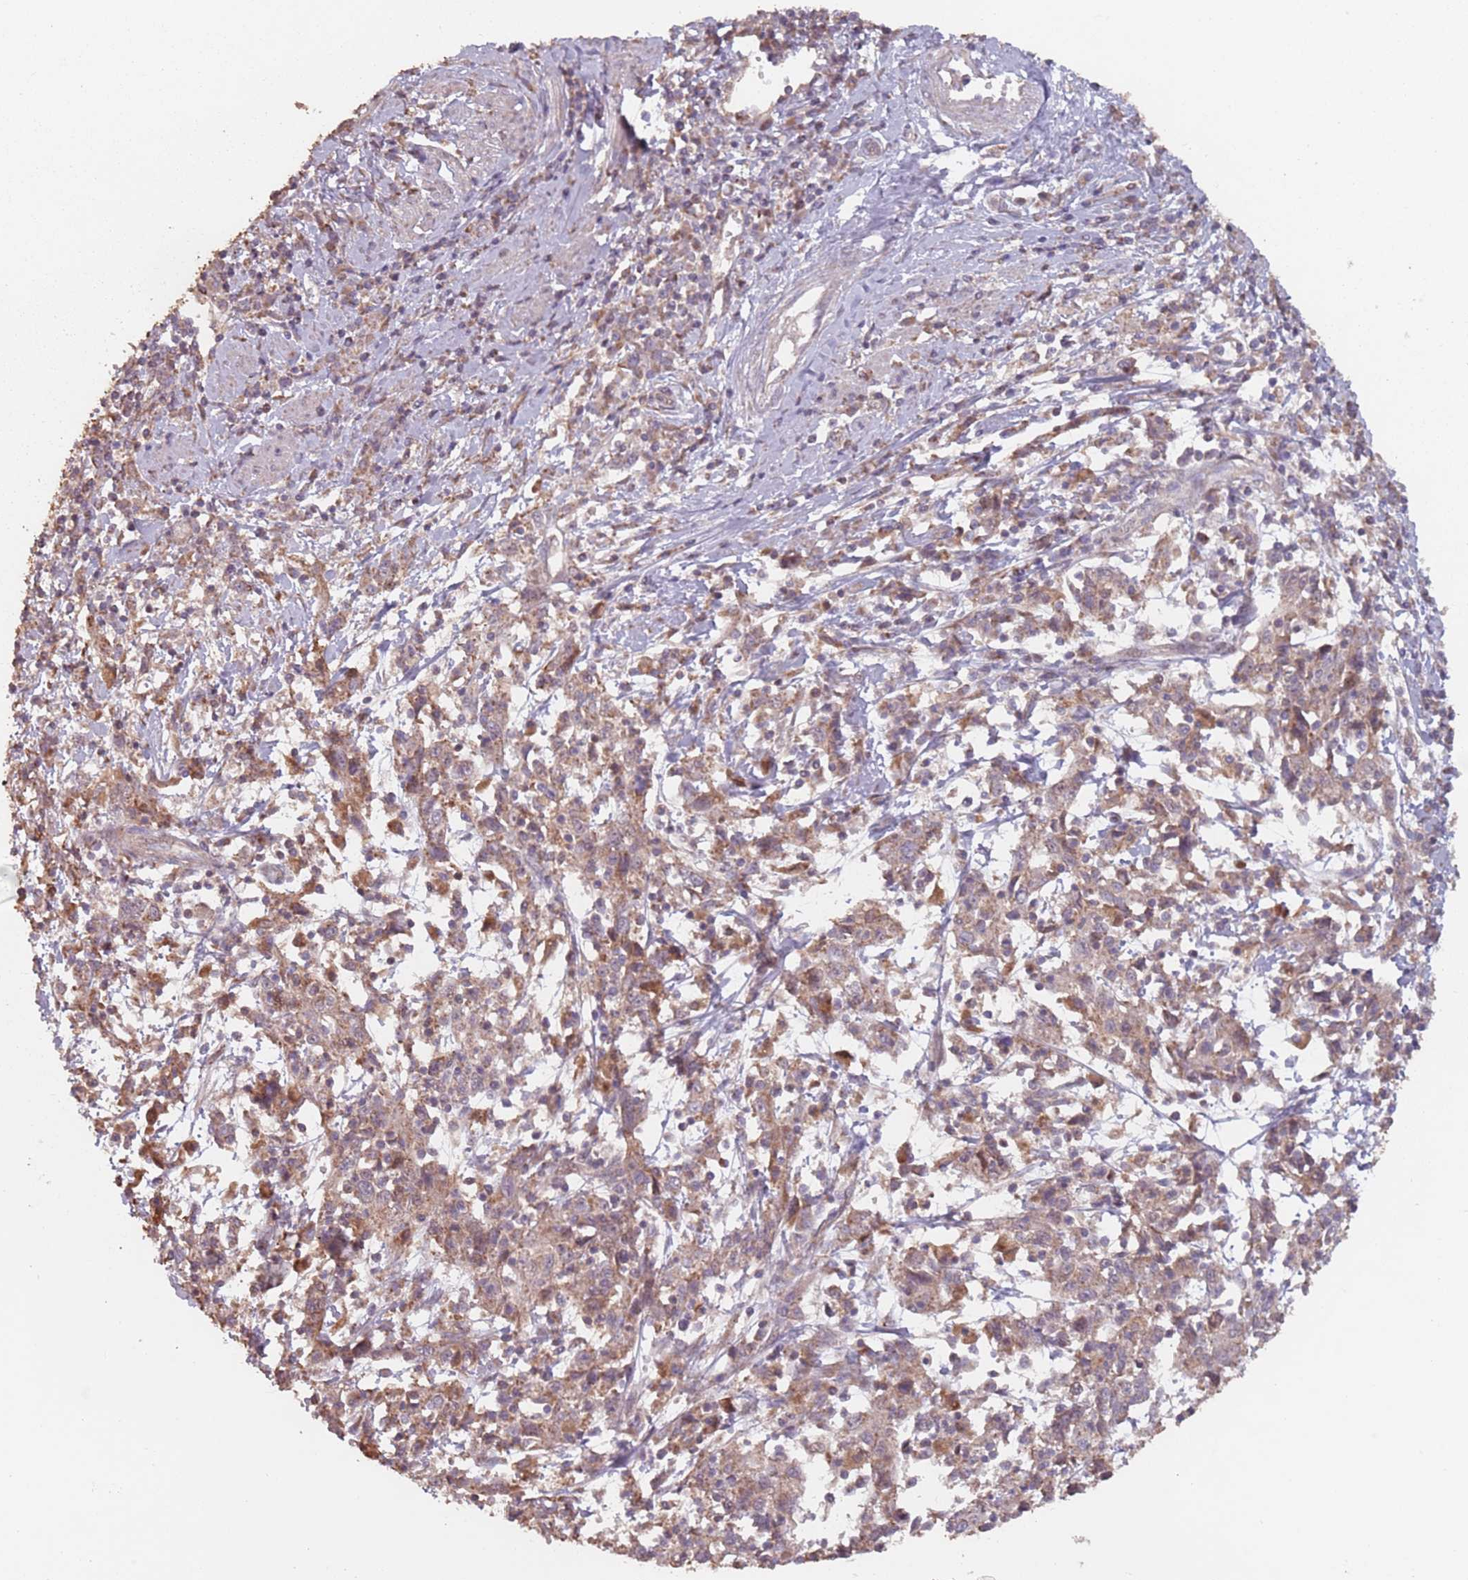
{"staining": {"intensity": "weak", "quantity": ">75%", "location": "cytoplasmic/membranous"}, "tissue": "cervical cancer", "cell_type": "Tumor cells", "image_type": "cancer", "snomed": [{"axis": "morphology", "description": "Squamous cell carcinoma, NOS"}, {"axis": "topography", "description": "Cervix"}], "caption": "Tumor cells demonstrate low levels of weak cytoplasmic/membranous positivity in about >75% of cells in squamous cell carcinoma (cervical). (DAB IHC with brightfield microscopy, high magnification).", "gene": "VPS52", "patient": {"sex": "female", "age": 46}}